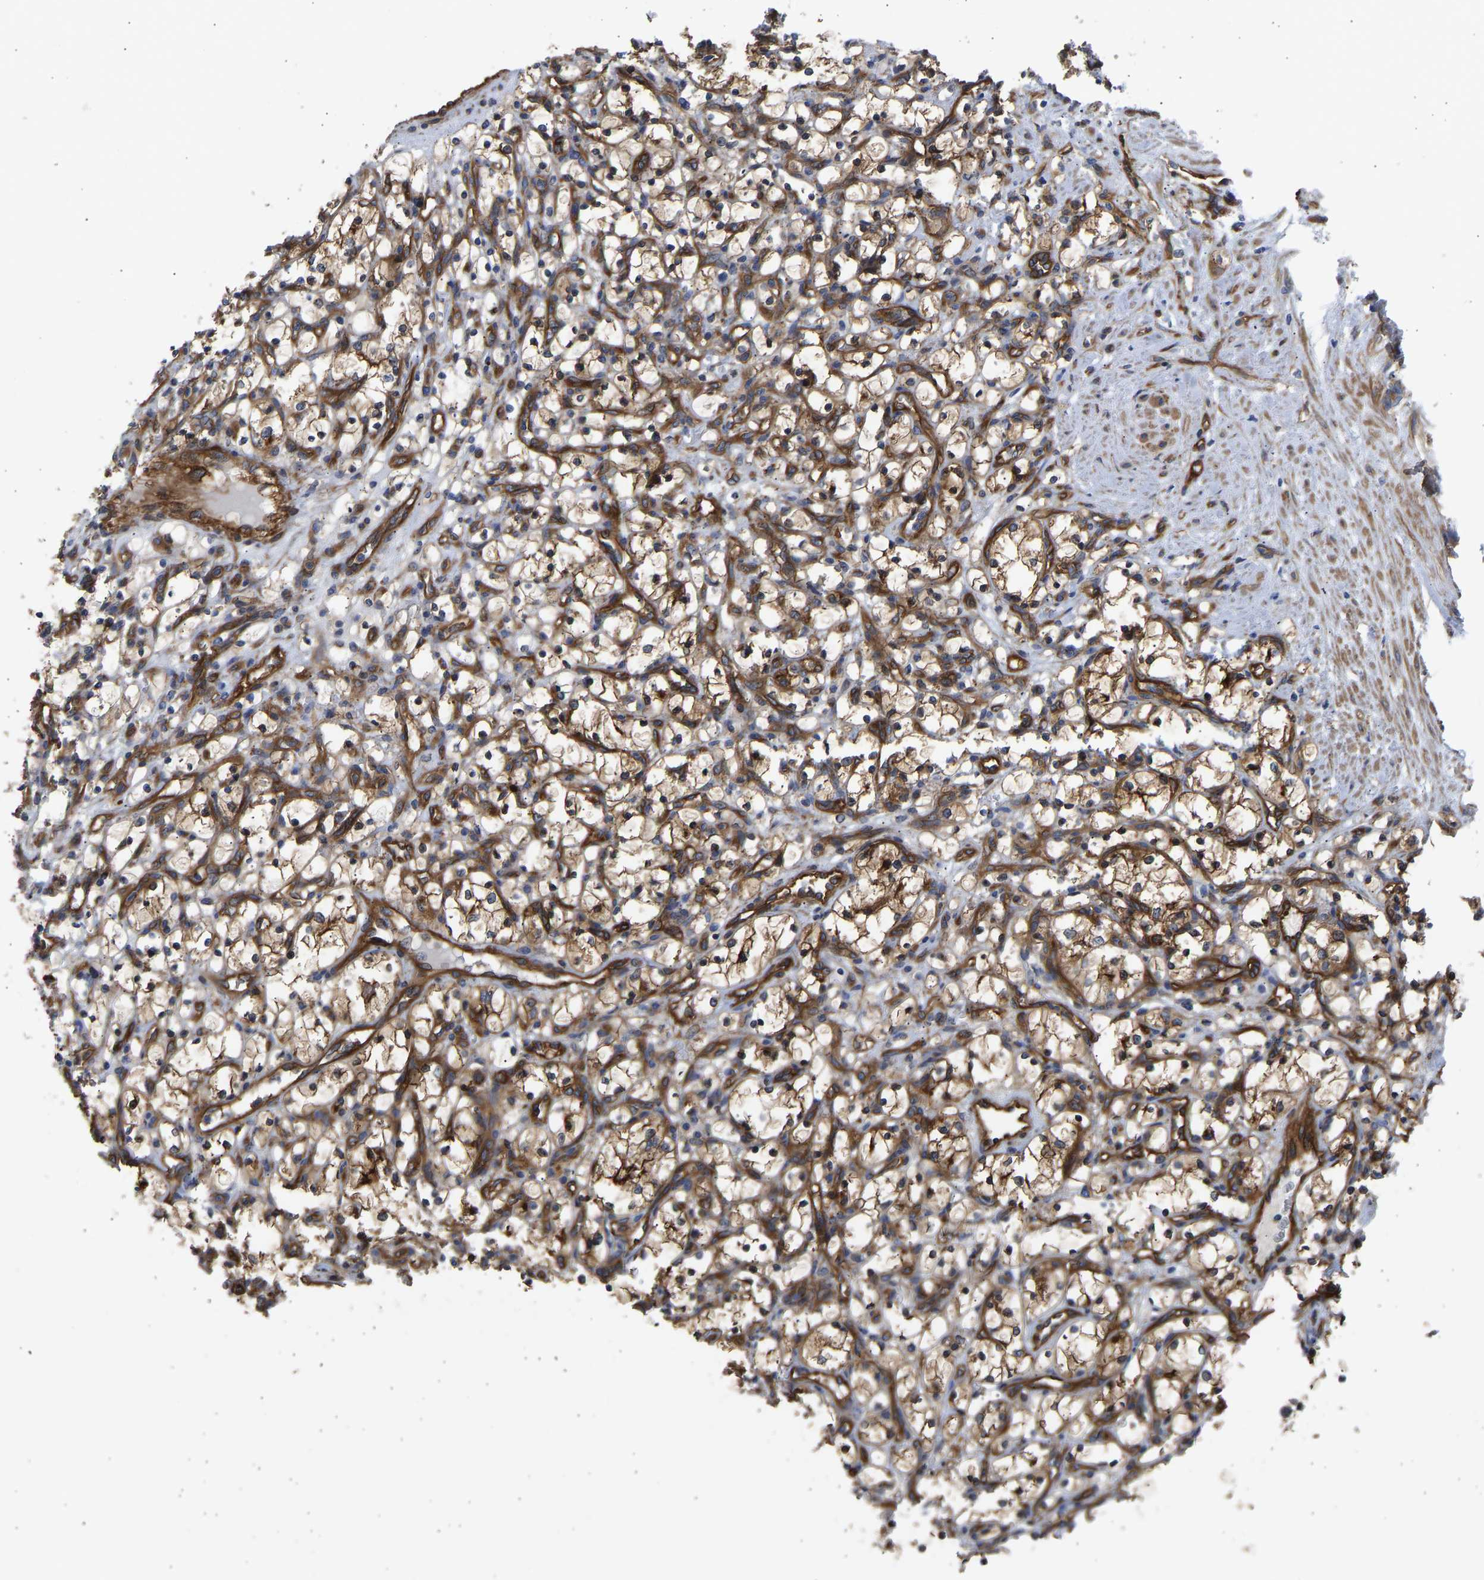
{"staining": {"intensity": "moderate", "quantity": ">75%", "location": "cytoplasmic/membranous"}, "tissue": "renal cancer", "cell_type": "Tumor cells", "image_type": "cancer", "snomed": [{"axis": "morphology", "description": "Adenocarcinoma, NOS"}, {"axis": "topography", "description": "Kidney"}], "caption": "Renal adenocarcinoma was stained to show a protein in brown. There is medium levels of moderate cytoplasmic/membranous expression in approximately >75% of tumor cells.", "gene": "MYO1C", "patient": {"sex": "female", "age": 69}}